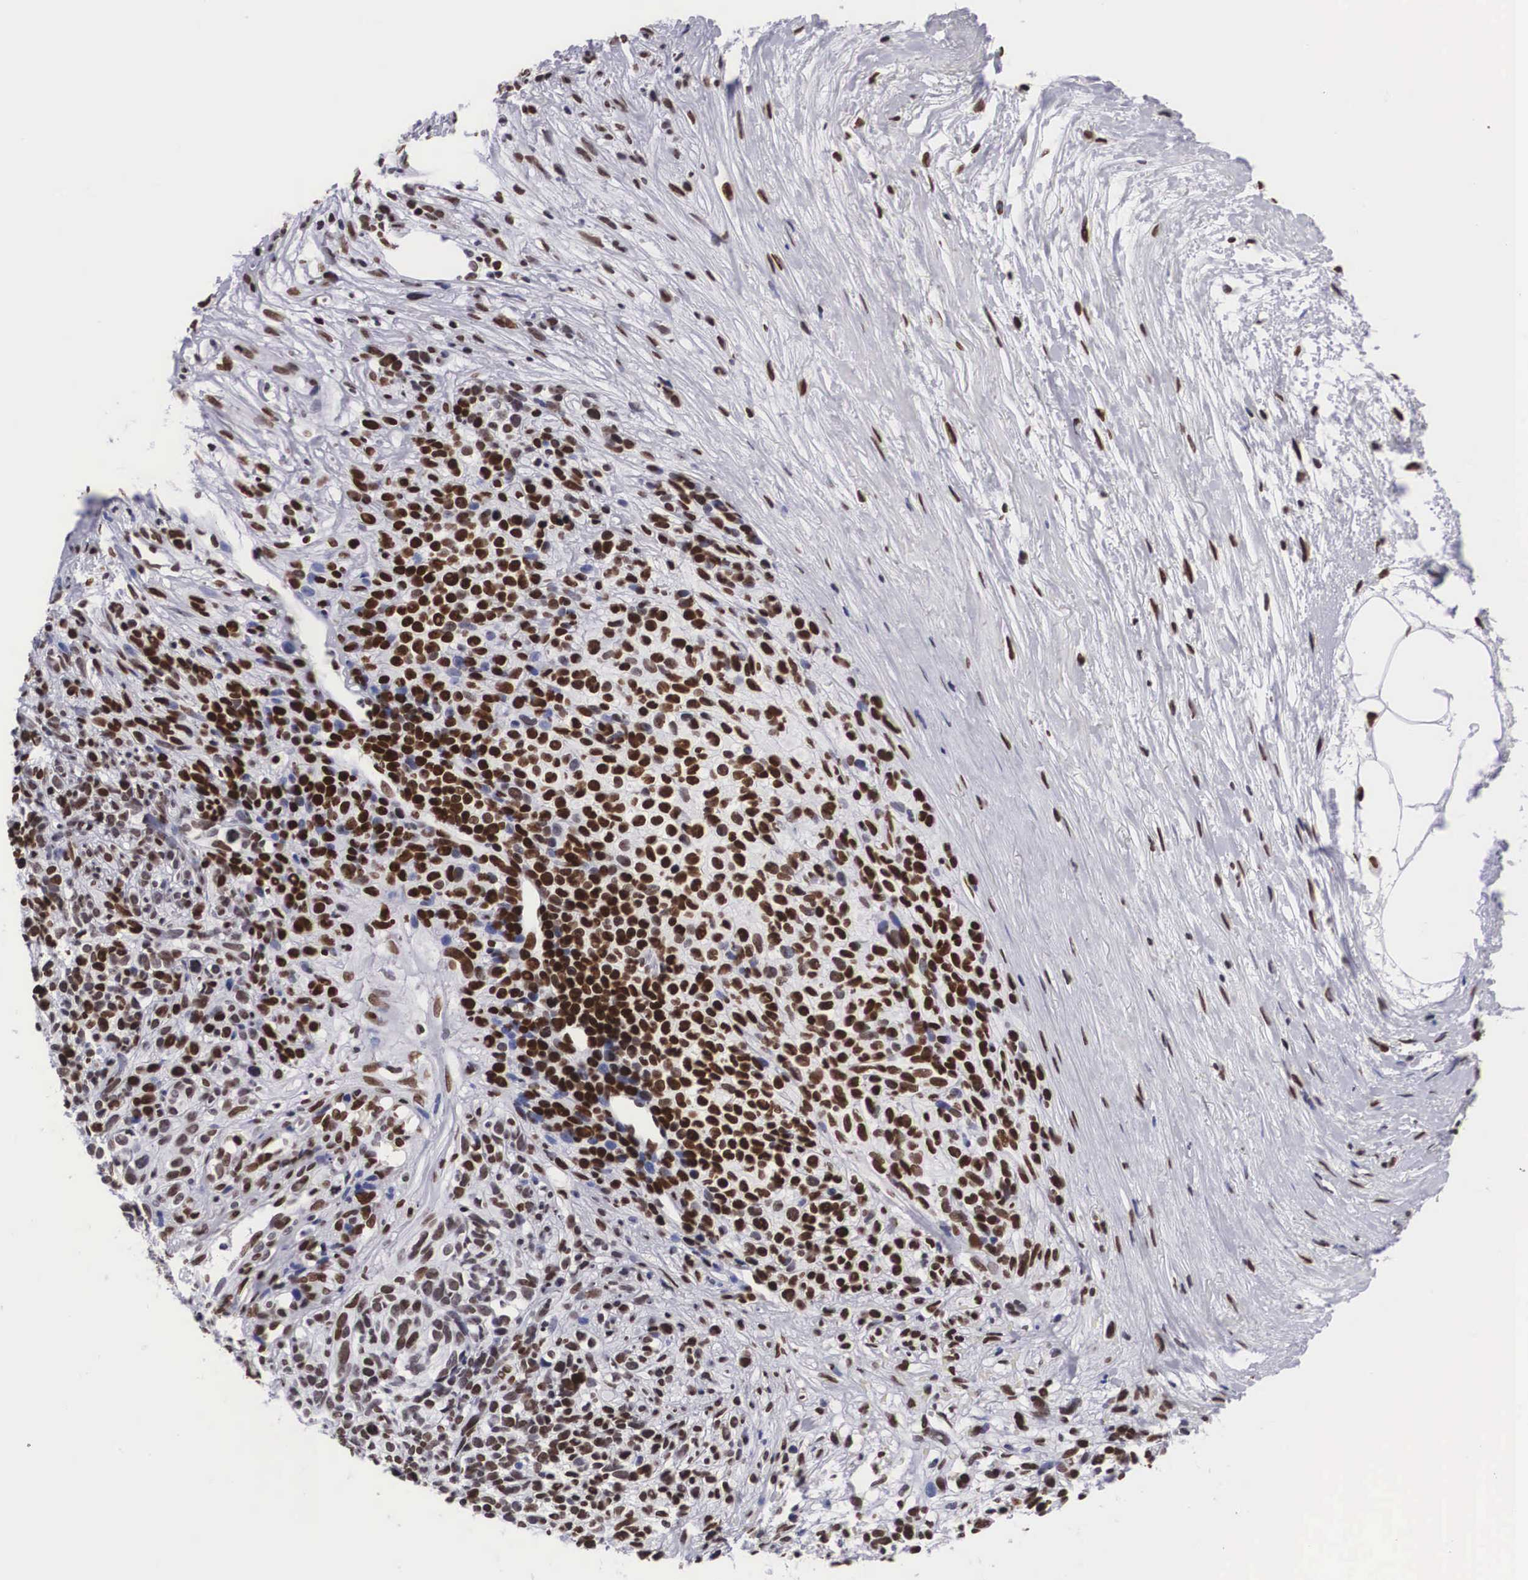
{"staining": {"intensity": "strong", "quantity": ">75%", "location": "nuclear"}, "tissue": "melanoma", "cell_type": "Tumor cells", "image_type": "cancer", "snomed": [{"axis": "morphology", "description": "Malignant melanoma, NOS"}, {"axis": "topography", "description": "Skin"}], "caption": "This image shows melanoma stained with immunohistochemistry (IHC) to label a protein in brown. The nuclear of tumor cells show strong positivity for the protein. Nuclei are counter-stained blue.", "gene": "MECP2", "patient": {"sex": "female", "age": 85}}